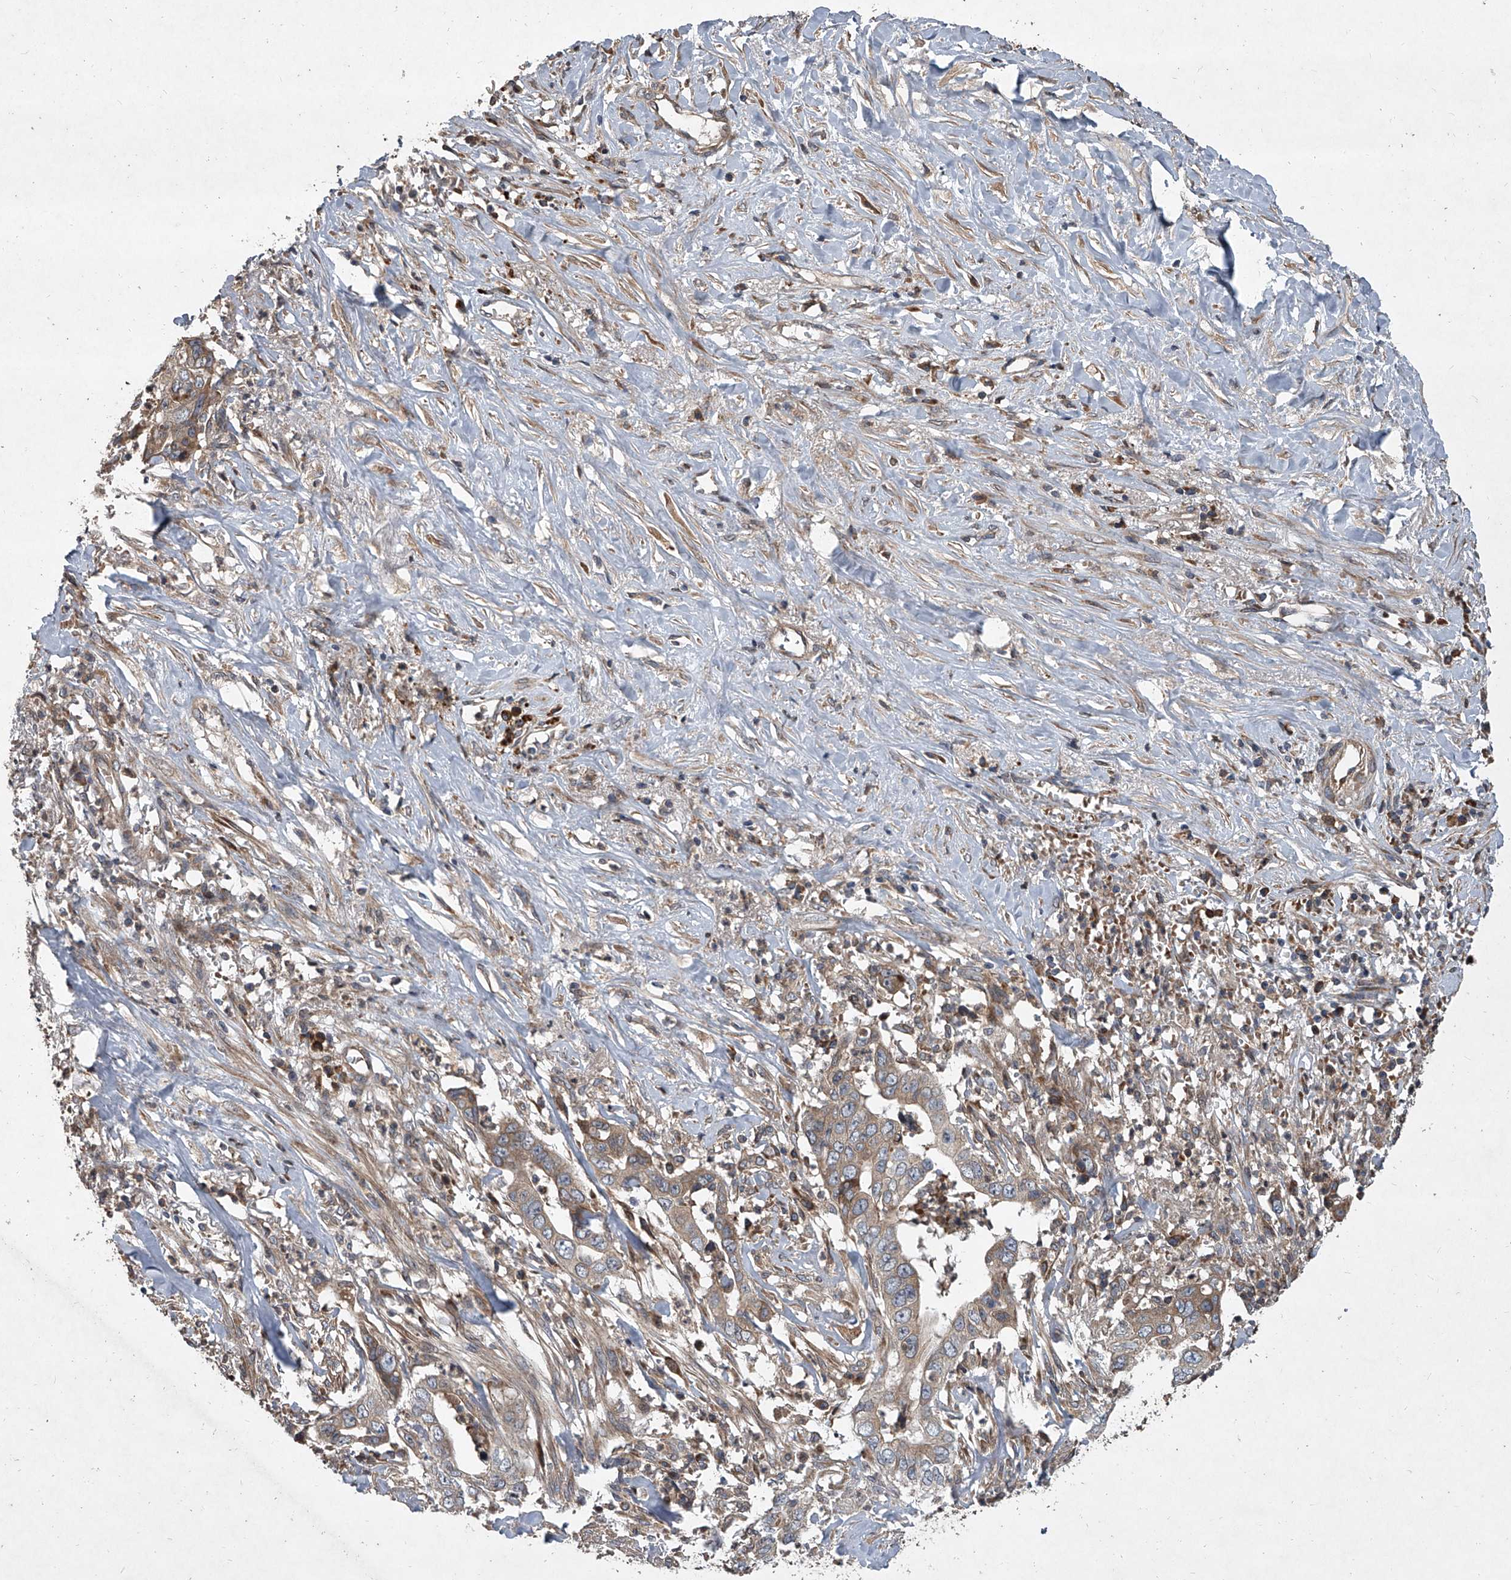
{"staining": {"intensity": "weak", "quantity": ">75%", "location": "cytoplasmic/membranous"}, "tissue": "liver cancer", "cell_type": "Tumor cells", "image_type": "cancer", "snomed": [{"axis": "morphology", "description": "Cholangiocarcinoma"}, {"axis": "topography", "description": "Liver"}], "caption": "High-power microscopy captured an IHC histopathology image of liver cholangiocarcinoma, revealing weak cytoplasmic/membranous staining in approximately >75% of tumor cells. Immunohistochemistry stains the protein in brown and the nuclei are stained blue.", "gene": "EVA1C", "patient": {"sex": "female", "age": 79}}